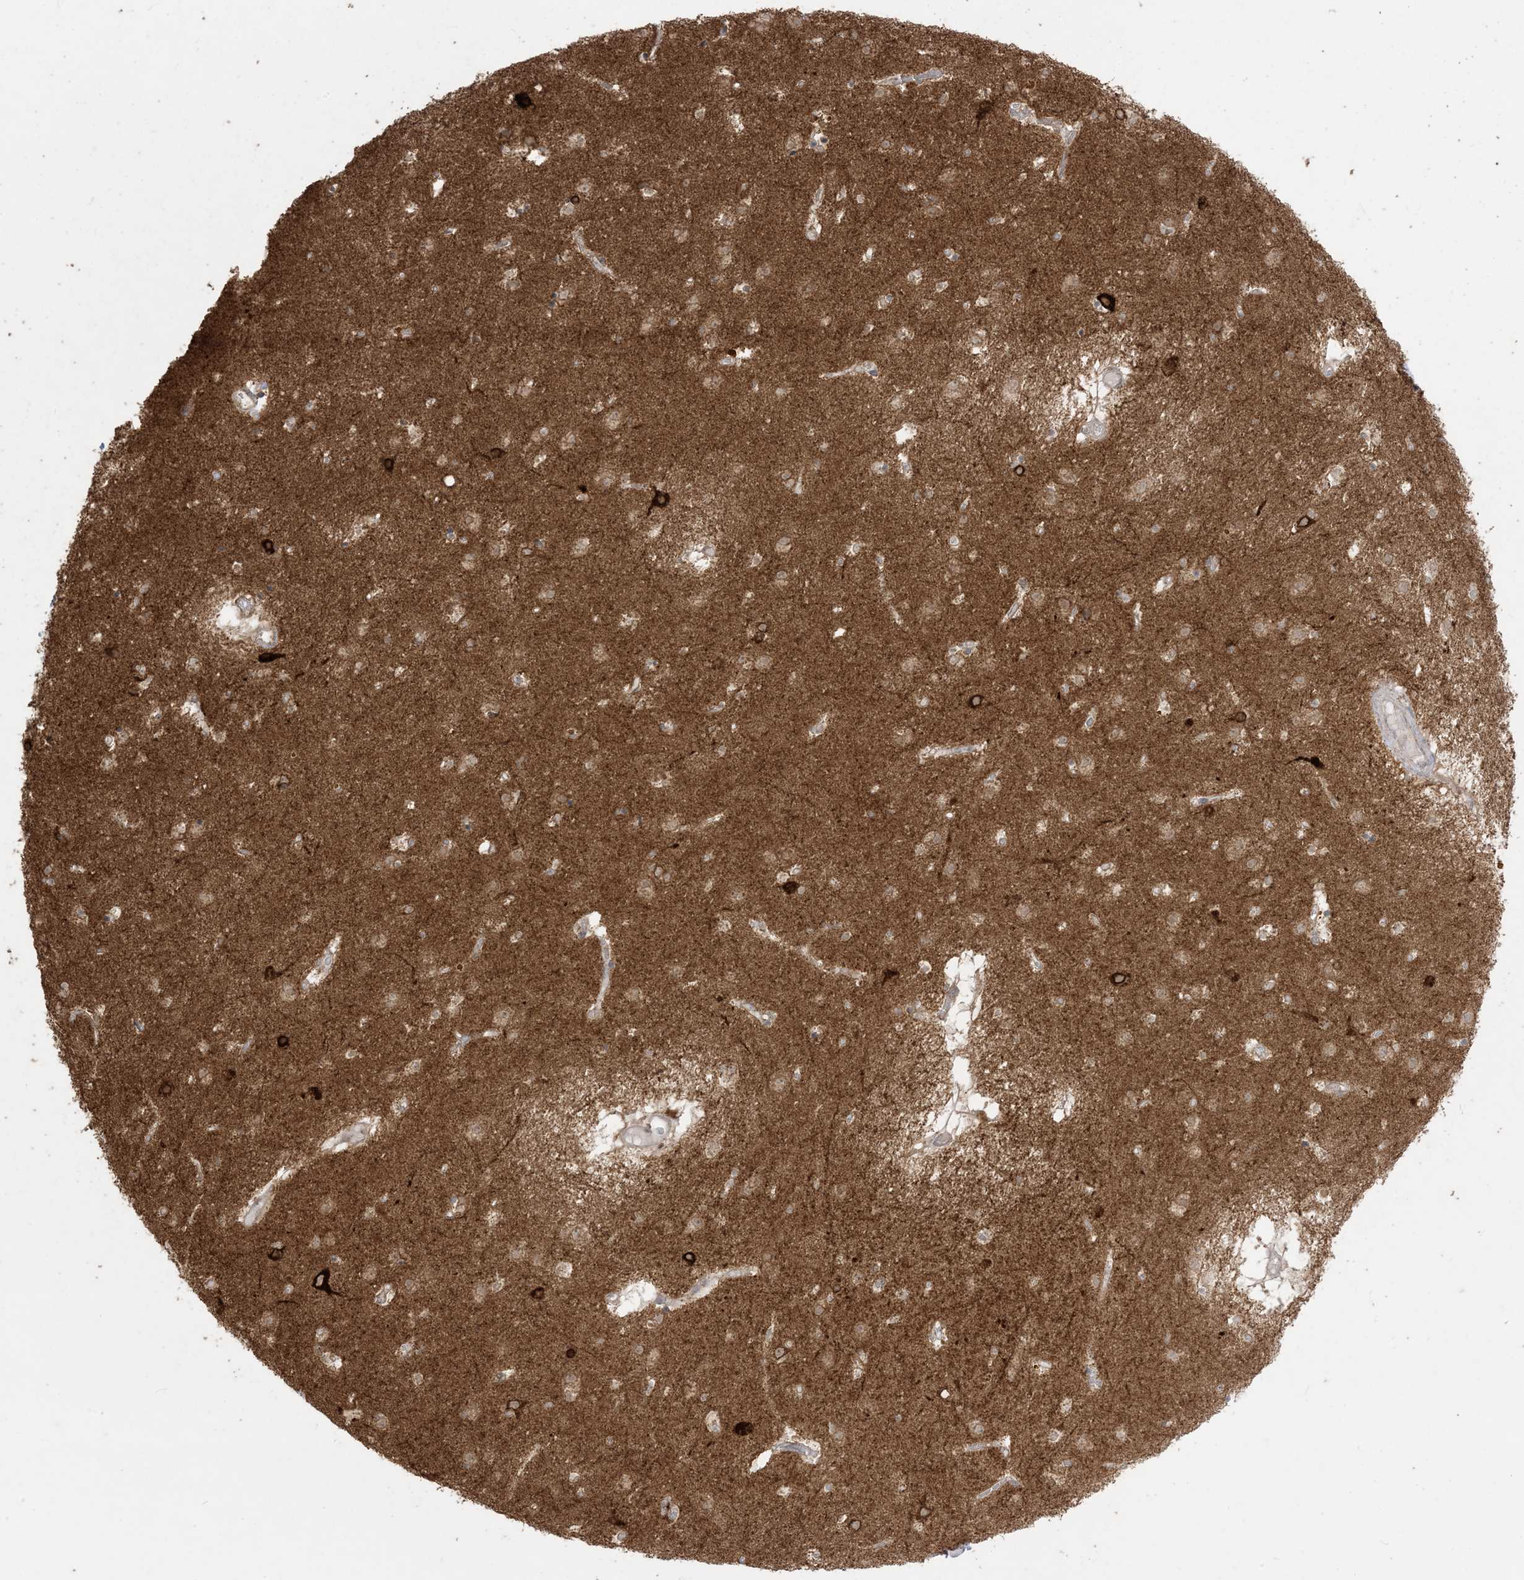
{"staining": {"intensity": "moderate", "quantity": ">75%", "location": "cytoplasmic/membranous"}, "tissue": "caudate", "cell_type": "Glial cells", "image_type": "normal", "snomed": [{"axis": "morphology", "description": "Normal tissue, NOS"}, {"axis": "topography", "description": "Lateral ventricle wall"}], "caption": "DAB (3,3'-diaminobenzidine) immunohistochemical staining of benign human caudate demonstrates moderate cytoplasmic/membranous protein expression in approximately >75% of glial cells.", "gene": "SIRT3", "patient": {"sex": "male", "age": 70}}